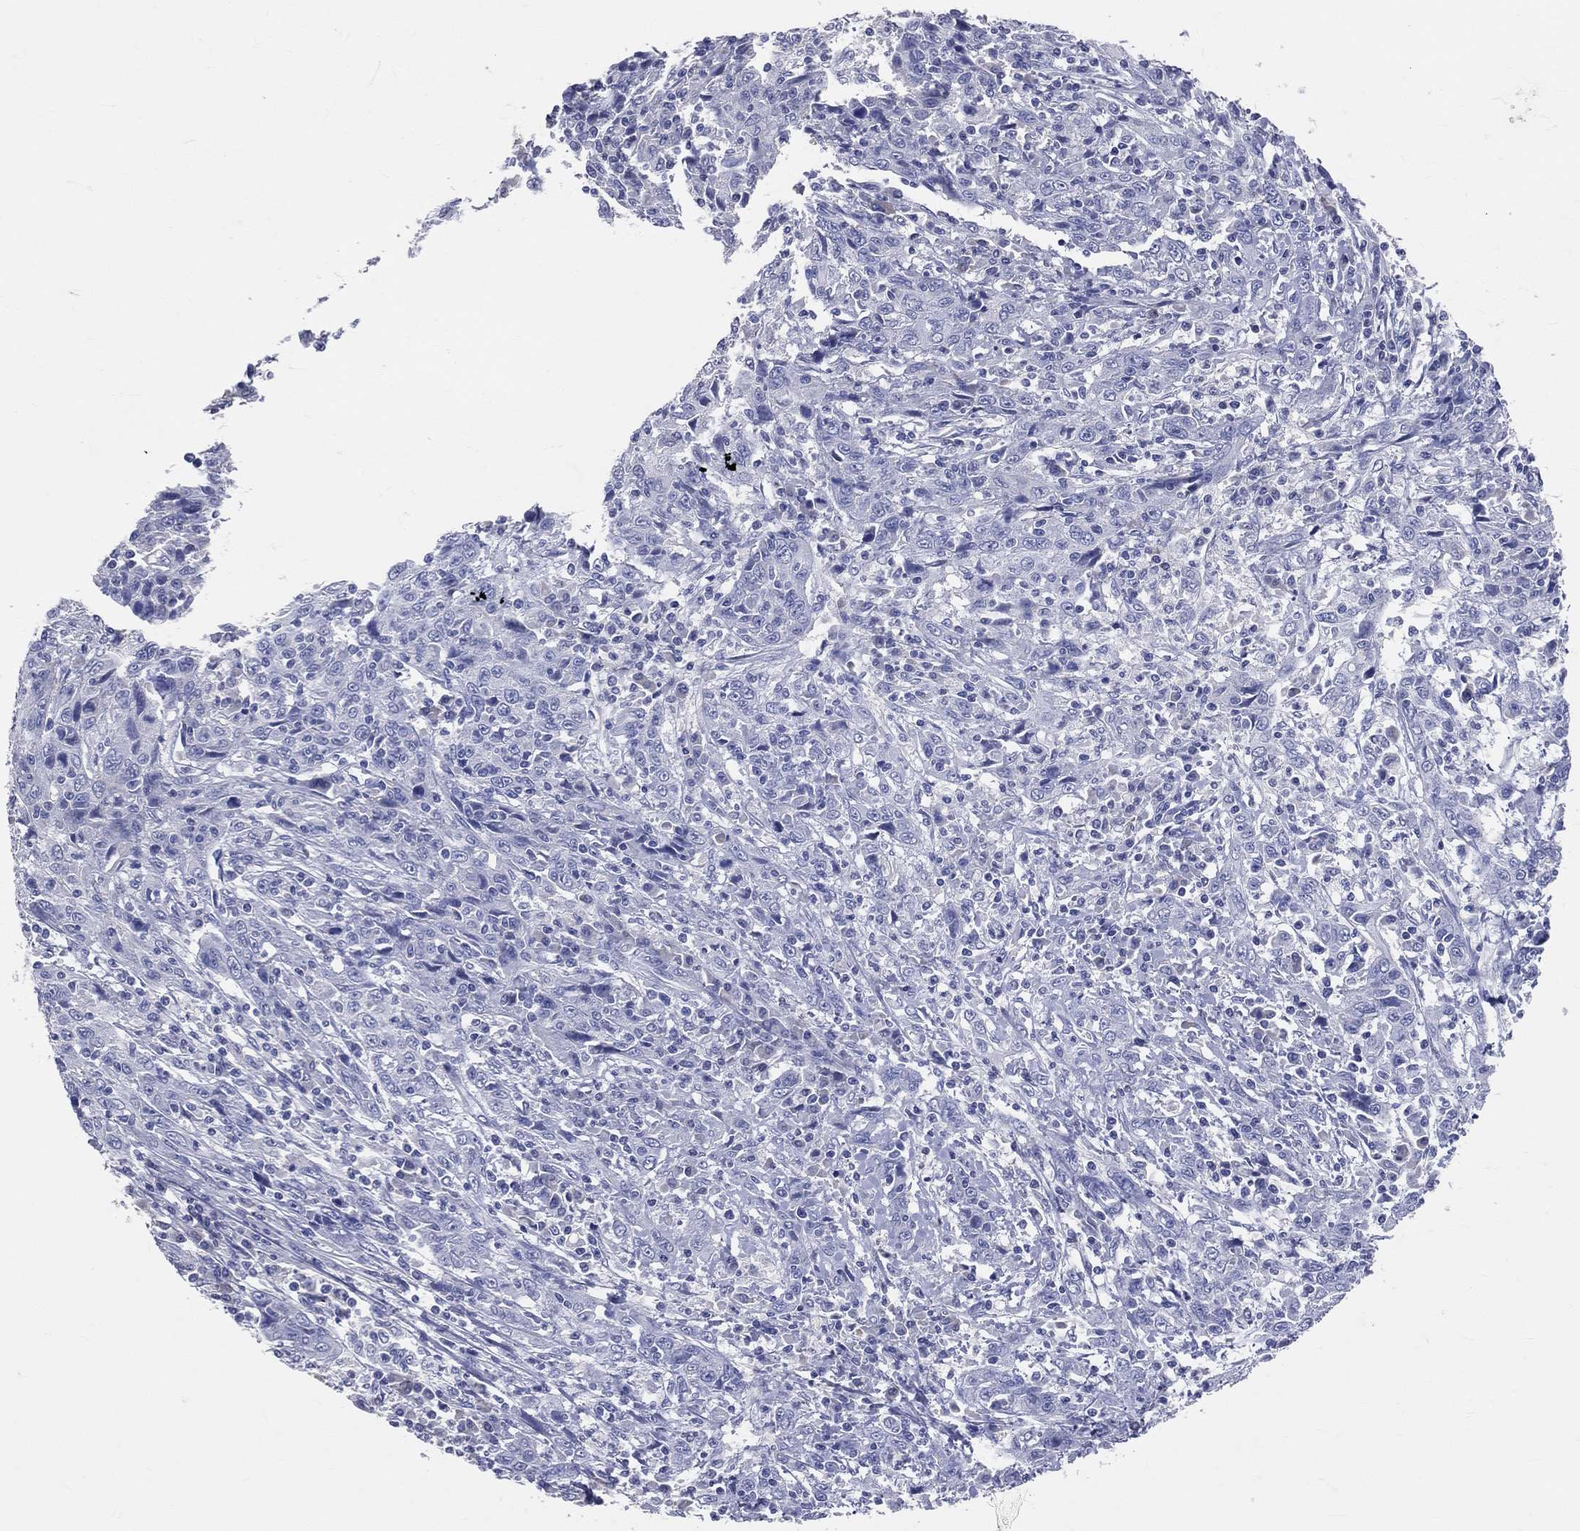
{"staining": {"intensity": "negative", "quantity": "none", "location": "none"}, "tissue": "cervical cancer", "cell_type": "Tumor cells", "image_type": "cancer", "snomed": [{"axis": "morphology", "description": "Squamous cell carcinoma, NOS"}, {"axis": "topography", "description": "Cervix"}], "caption": "The histopathology image displays no staining of tumor cells in cervical squamous cell carcinoma.", "gene": "LAT", "patient": {"sex": "female", "age": 46}}